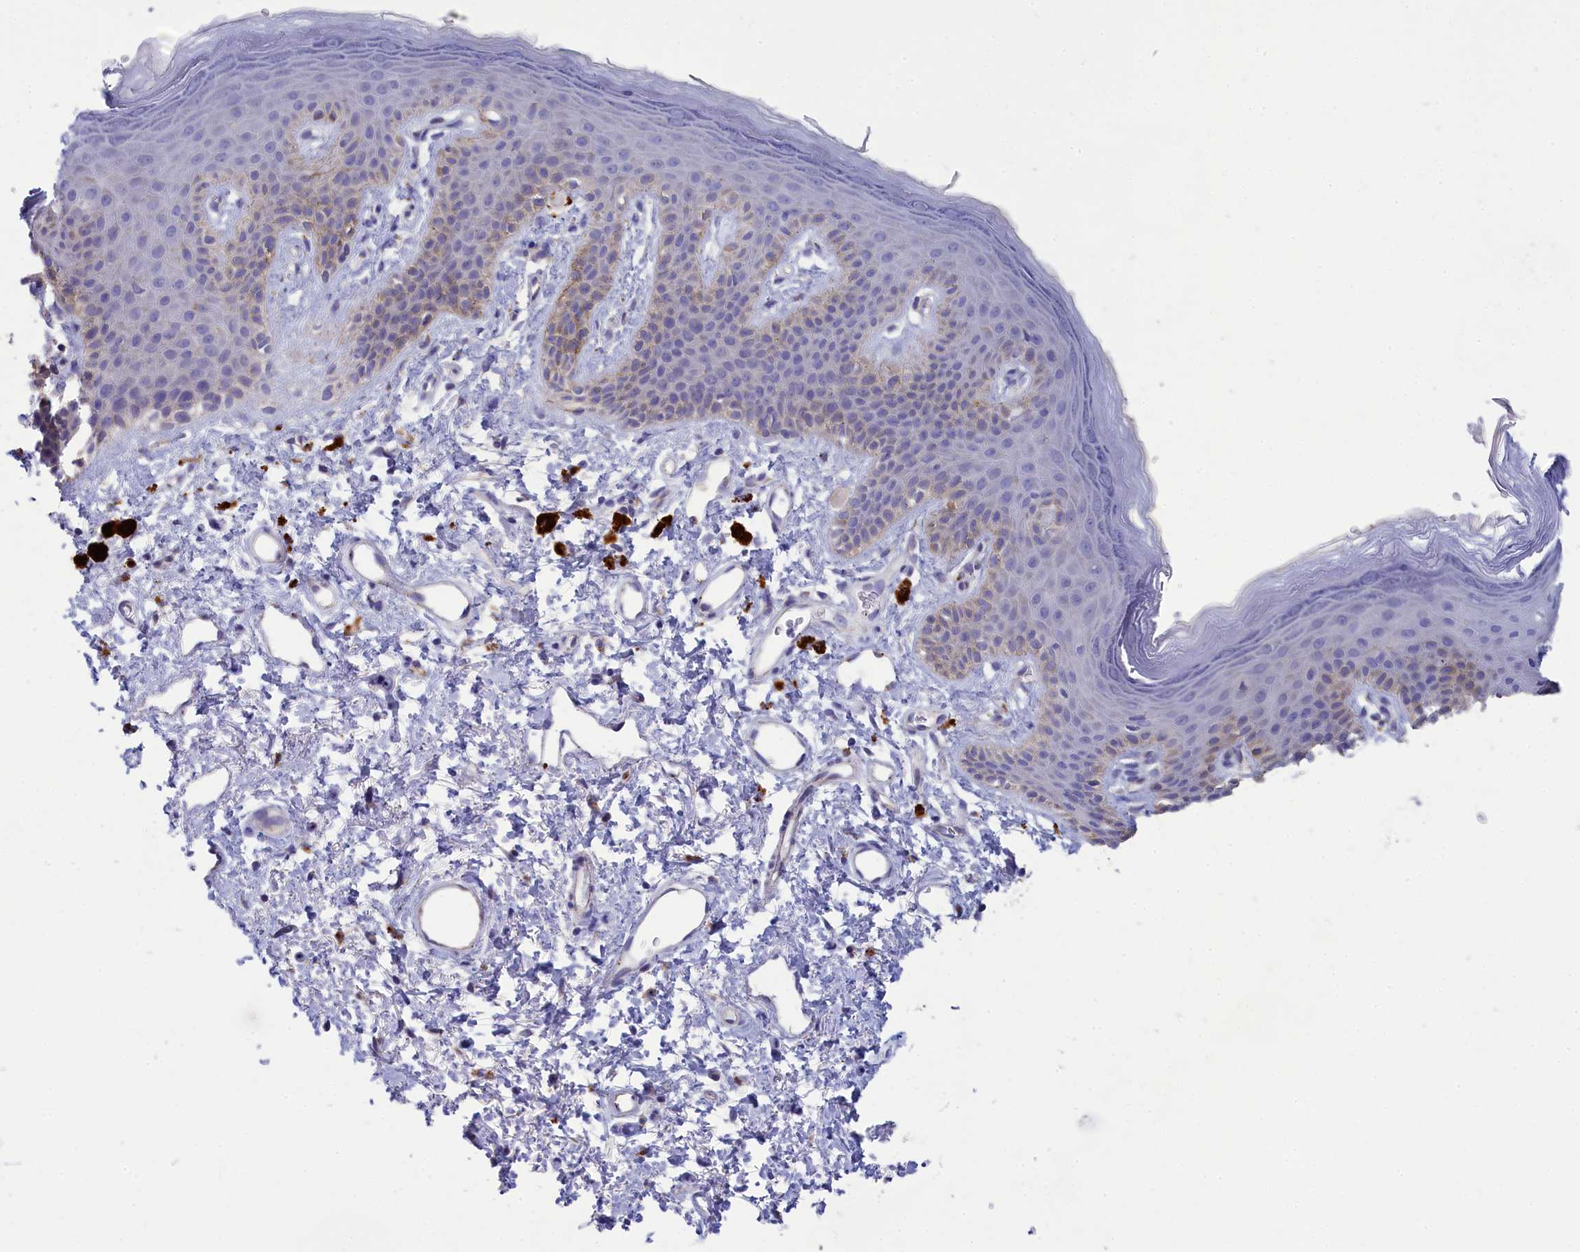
{"staining": {"intensity": "moderate", "quantity": "<25%", "location": "cytoplasmic/membranous"}, "tissue": "skin", "cell_type": "Epidermal cells", "image_type": "normal", "snomed": [{"axis": "morphology", "description": "Normal tissue, NOS"}, {"axis": "topography", "description": "Anal"}], "caption": "This histopathology image shows IHC staining of benign human skin, with low moderate cytoplasmic/membranous expression in about <25% of epidermal cells.", "gene": "WDR6", "patient": {"sex": "female", "age": 46}}